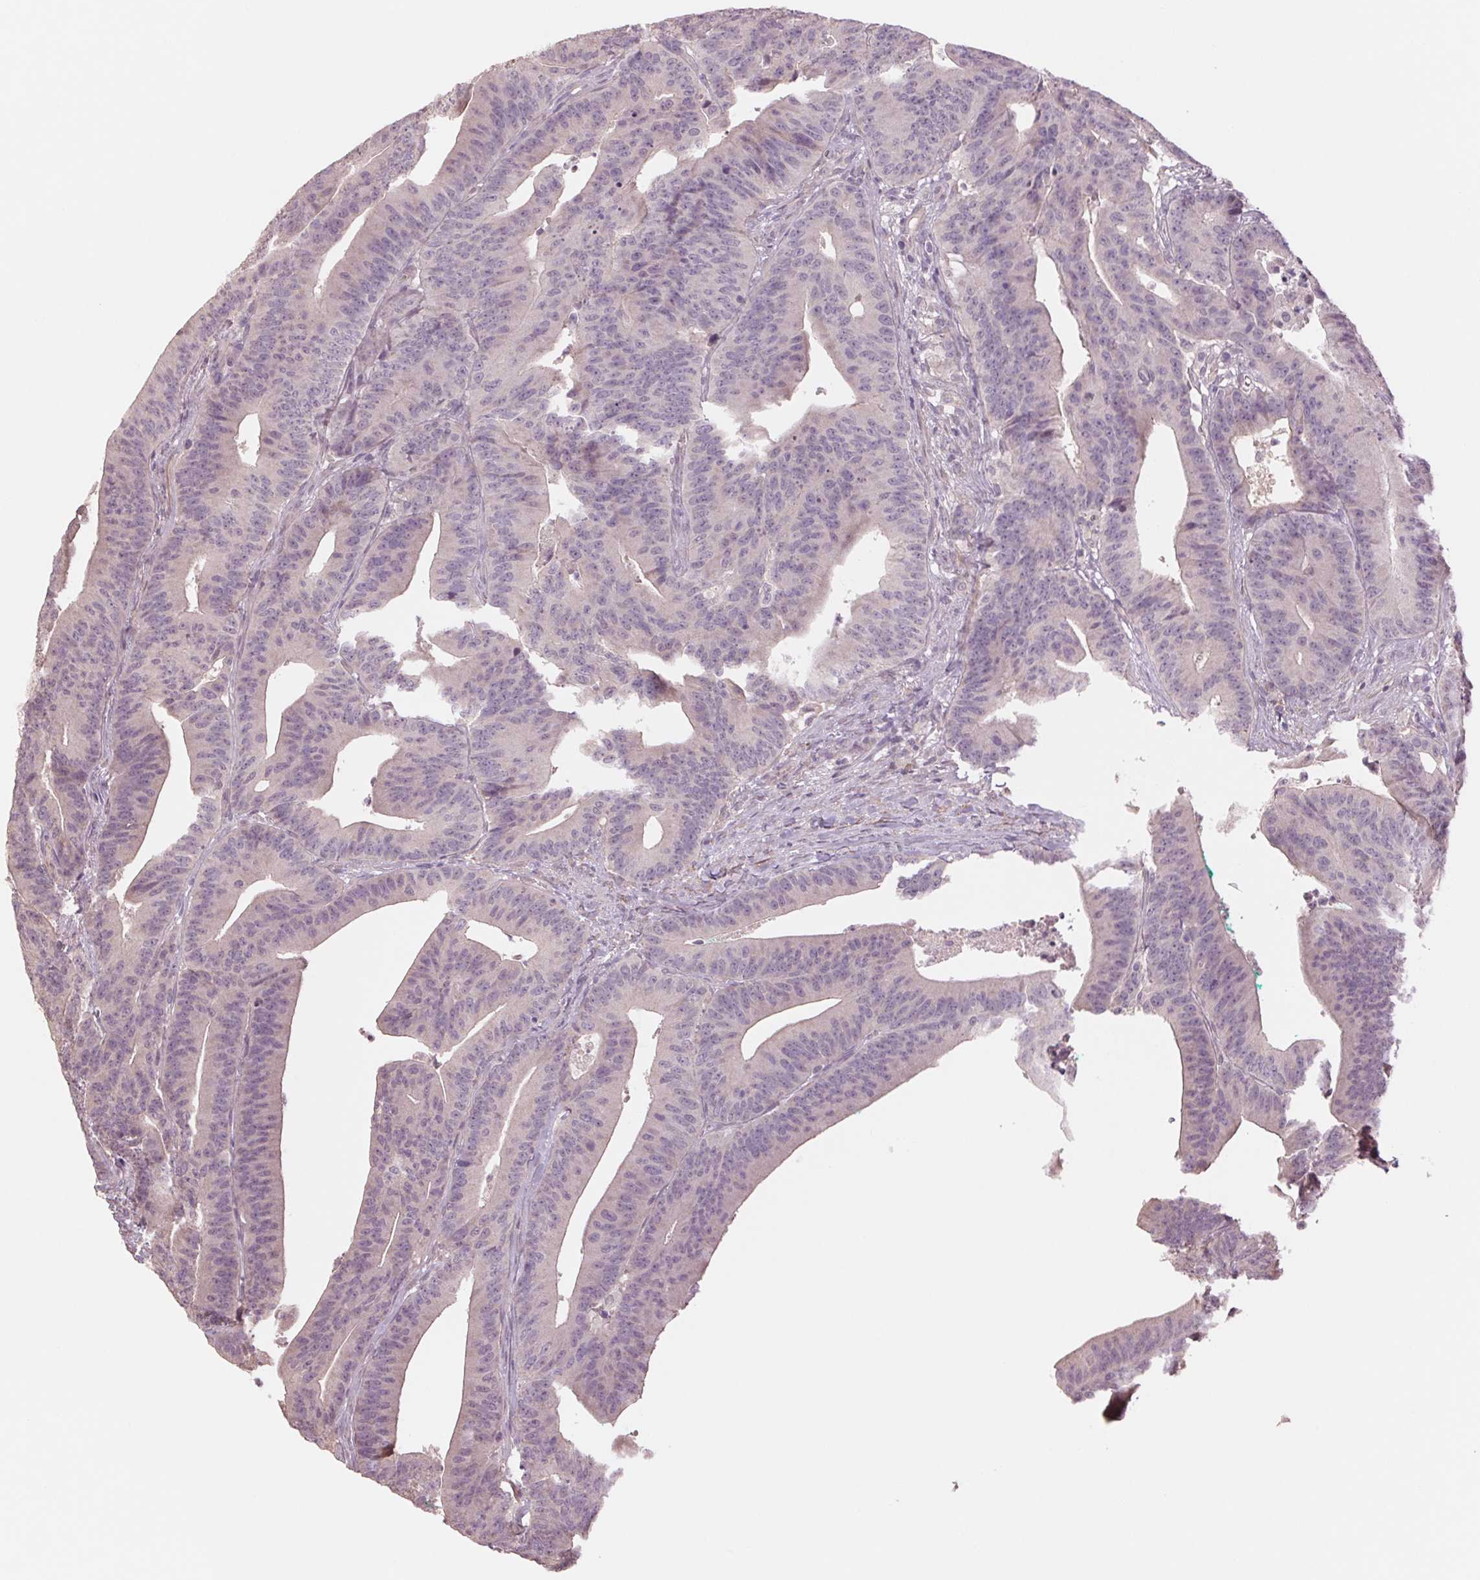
{"staining": {"intensity": "negative", "quantity": "none", "location": "none"}, "tissue": "colorectal cancer", "cell_type": "Tumor cells", "image_type": "cancer", "snomed": [{"axis": "morphology", "description": "Adenocarcinoma, NOS"}, {"axis": "topography", "description": "Colon"}], "caption": "The immunohistochemistry histopathology image has no significant positivity in tumor cells of adenocarcinoma (colorectal) tissue.", "gene": "PPIA", "patient": {"sex": "female", "age": 78}}